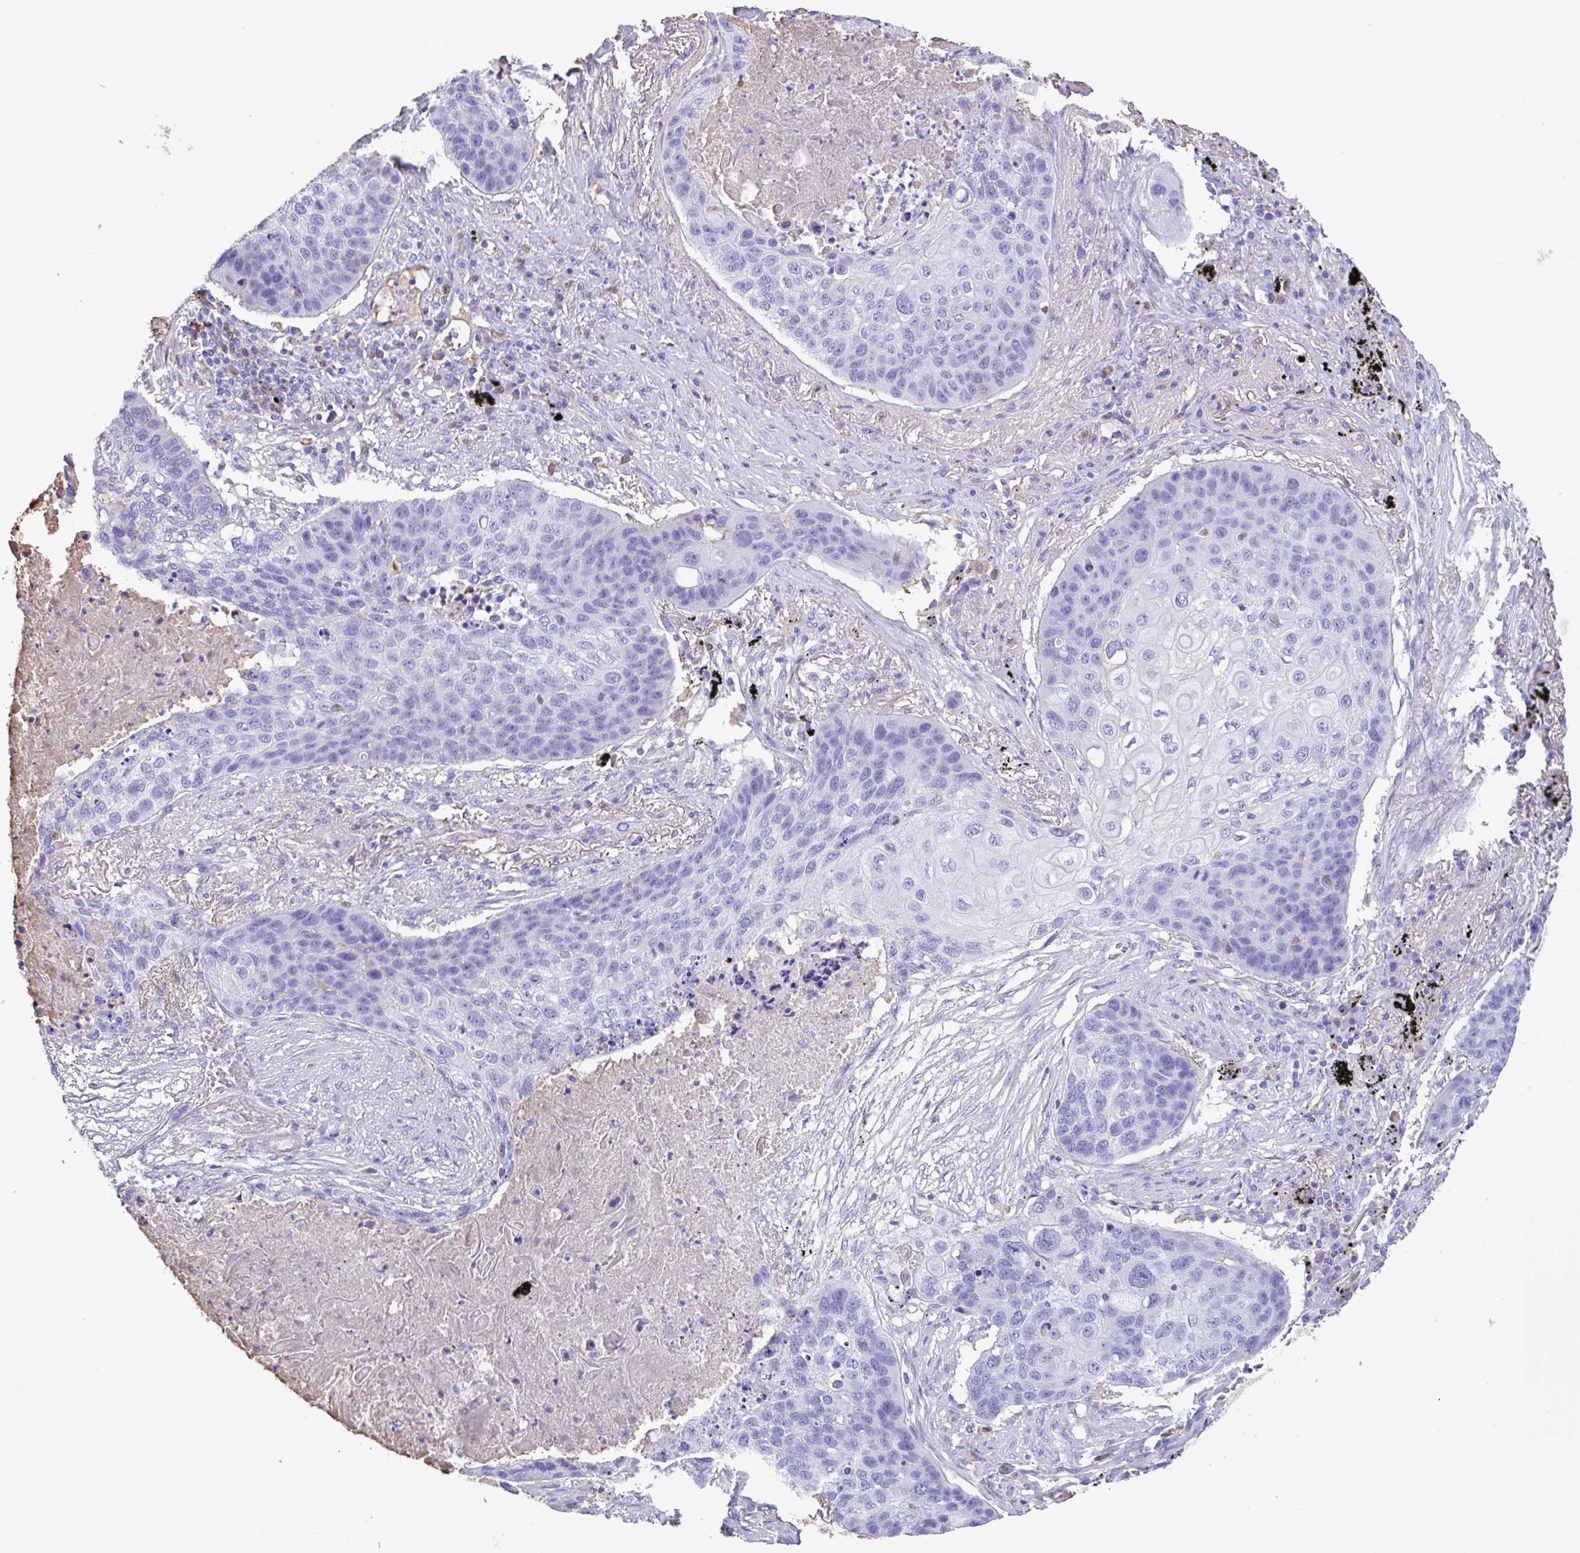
{"staining": {"intensity": "negative", "quantity": "none", "location": "none"}, "tissue": "lung cancer", "cell_type": "Tumor cells", "image_type": "cancer", "snomed": [{"axis": "morphology", "description": "Squamous cell carcinoma, NOS"}, {"axis": "topography", "description": "Lung"}], "caption": "A high-resolution micrograph shows immunohistochemistry staining of lung cancer, which shows no significant staining in tumor cells. Brightfield microscopy of IHC stained with DAB (3,3'-diaminobenzidine) (brown) and hematoxylin (blue), captured at high magnification.", "gene": "HOXC12", "patient": {"sex": "female", "age": 63}}